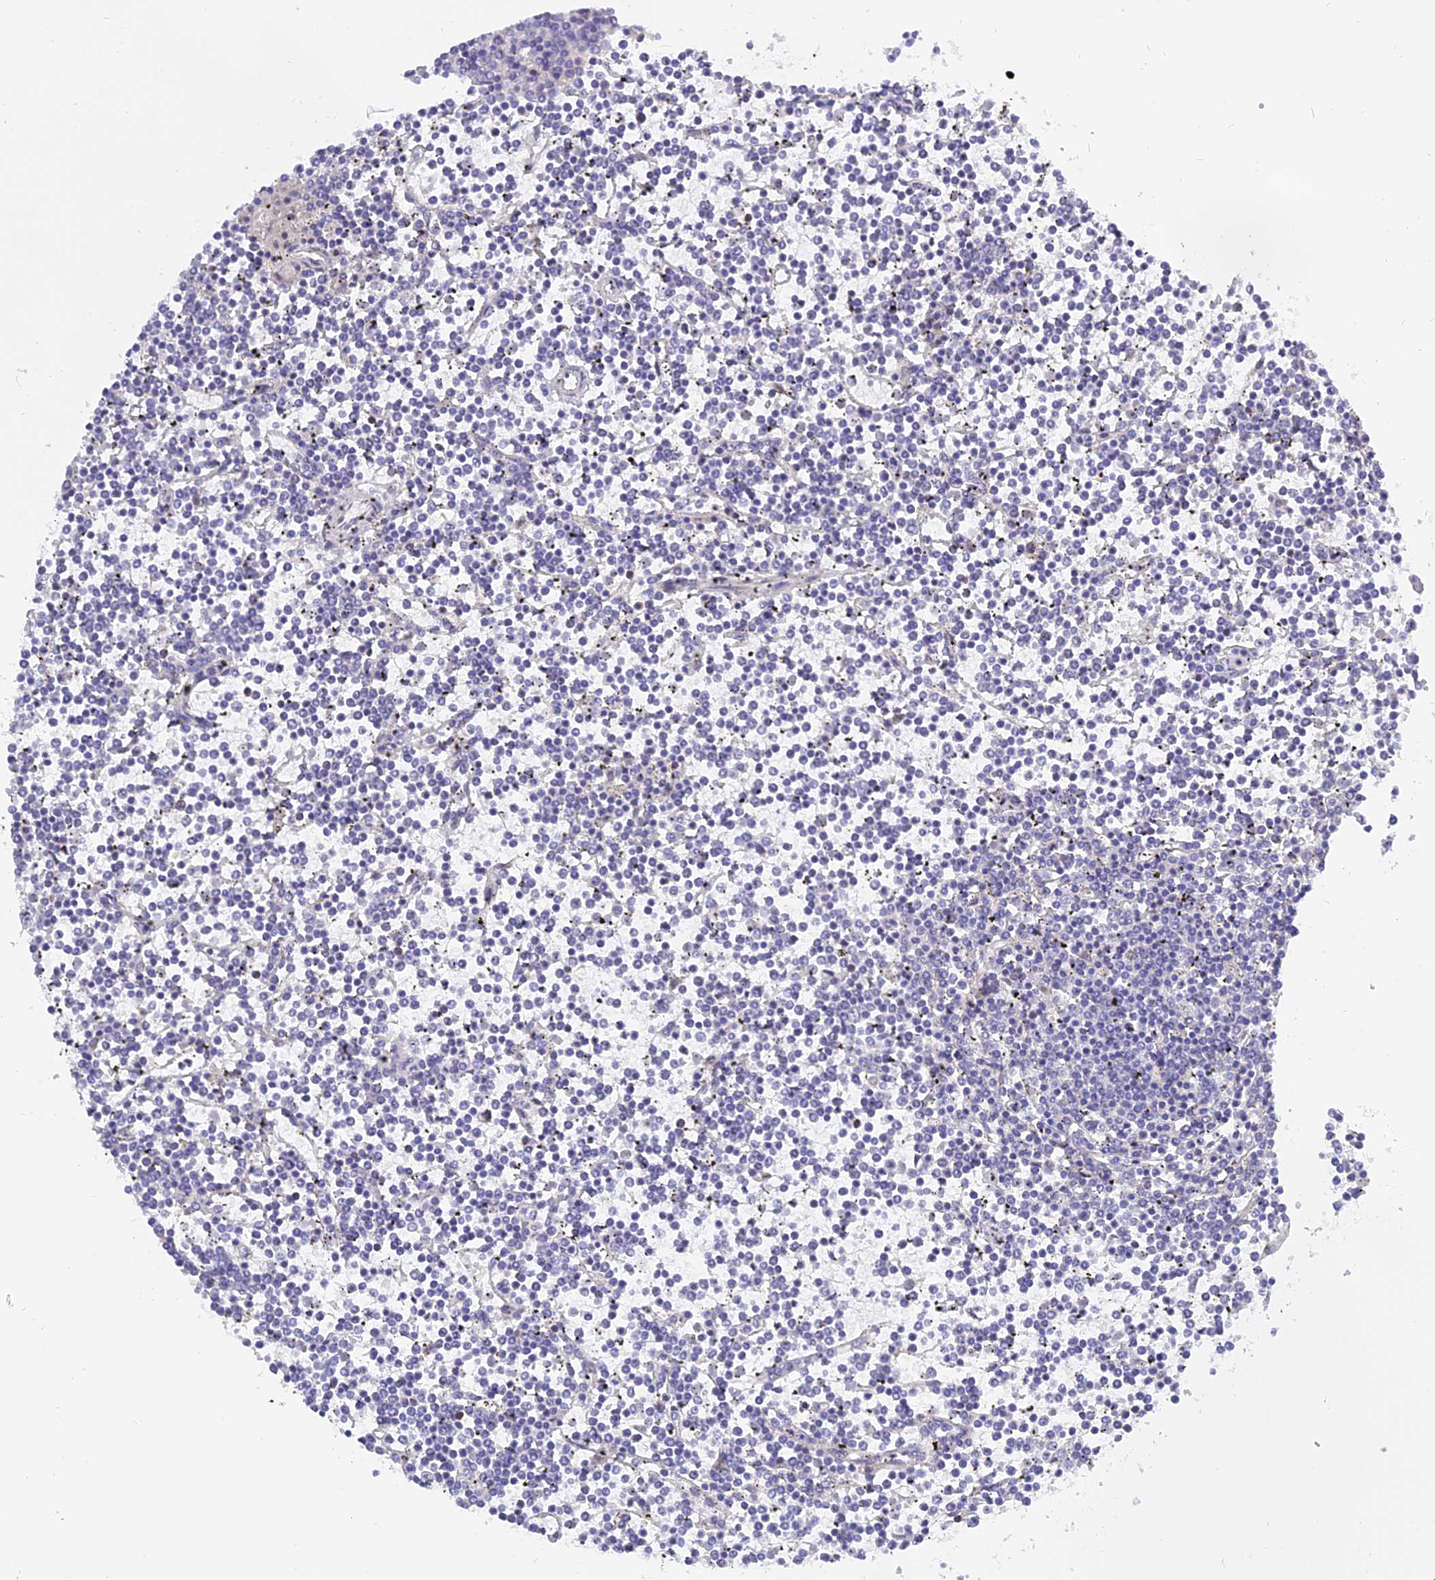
{"staining": {"intensity": "negative", "quantity": "none", "location": "none"}, "tissue": "lymphoma", "cell_type": "Tumor cells", "image_type": "cancer", "snomed": [{"axis": "morphology", "description": "Malignant lymphoma, non-Hodgkin's type, Low grade"}, {"axis": "topography", "description": "Spleen"}], "caption": "A histopathology image of human low-grade malignant lymphoma, non-Hodgkin's type is negative for staining in tumor cells.", "gene": "MBD3L1", "patient": {"sex": "female", "age": 19}}